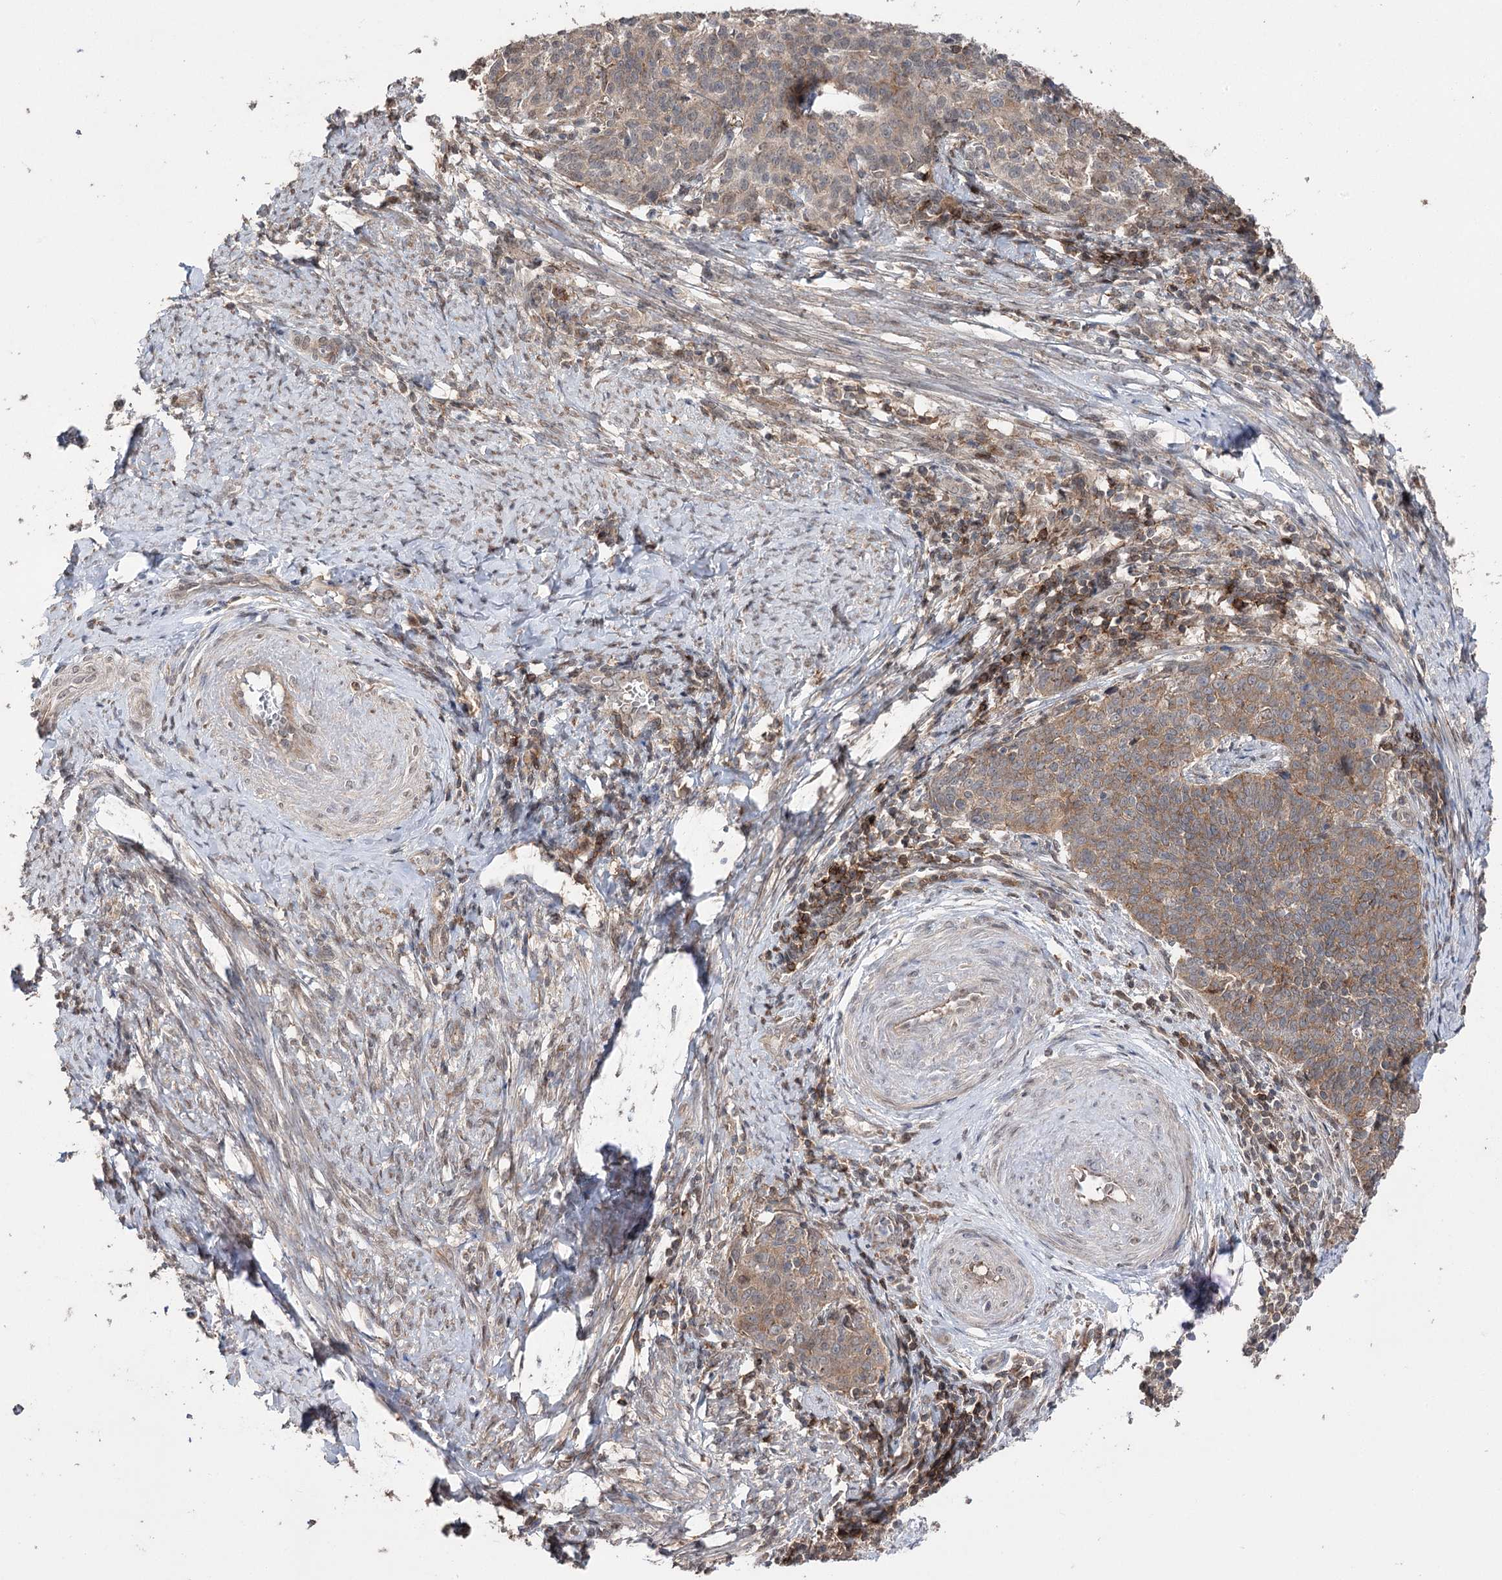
{"staining": {"intensity": "weak", "quantity": ">75%", "location": "cytoplasmic/membranous"}, "tissue": "cervical cancer", "cell_type": "Tumor cells", "image_type": "cancer", "snomed": [{"axis": "morphology", "description": "Squamous cell carcinoma, NOS"}, {"axis": "topography", "description": "Cervix"}], "caption": "Squamous cell carcinoma (cervical) stained for a protein (brown) demonstrates weak cytoplasmic/membranous positive staining in about >75% of tumor cells.", "gene": "STX6", "patient": {"sex": "female", "age": 39}}